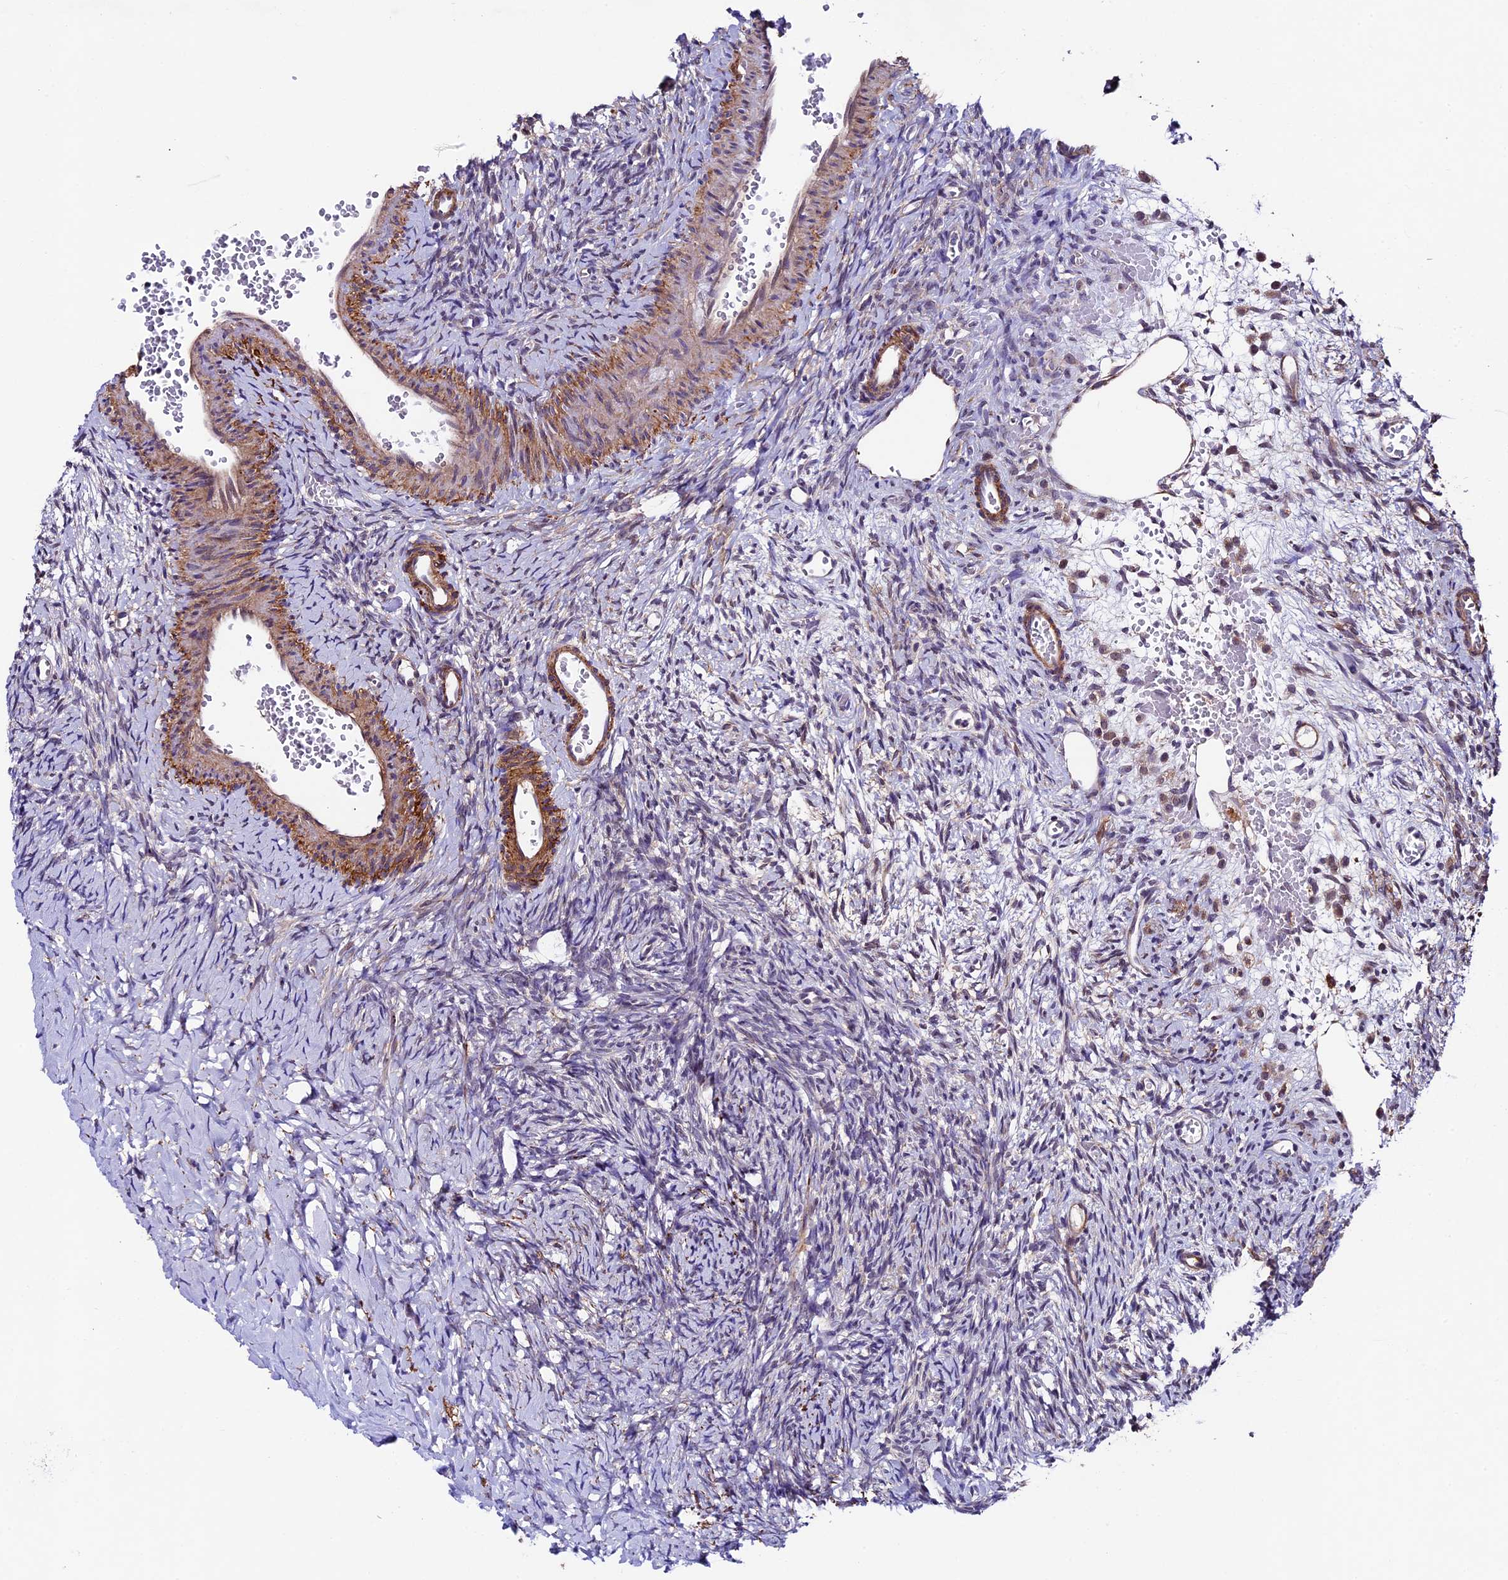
{"staining": {"intensity": "negative", "quantity": "none", "location": "none"}, "tissue": "ovary", "cell_type": "Ovarian stroma cells", "image_type": "normal", "snomed": [{"axis": "morphology", "description": "Normal tissue, NOS"}, {"axis": "topography", "description": "Ovary"}], "caption": "The image displays no significant expression in ovarian stroma cells of ovary. Nuclei are stained in blue.", "gene": "LSM7", "patient": {"sex": "female", "age": 39}}